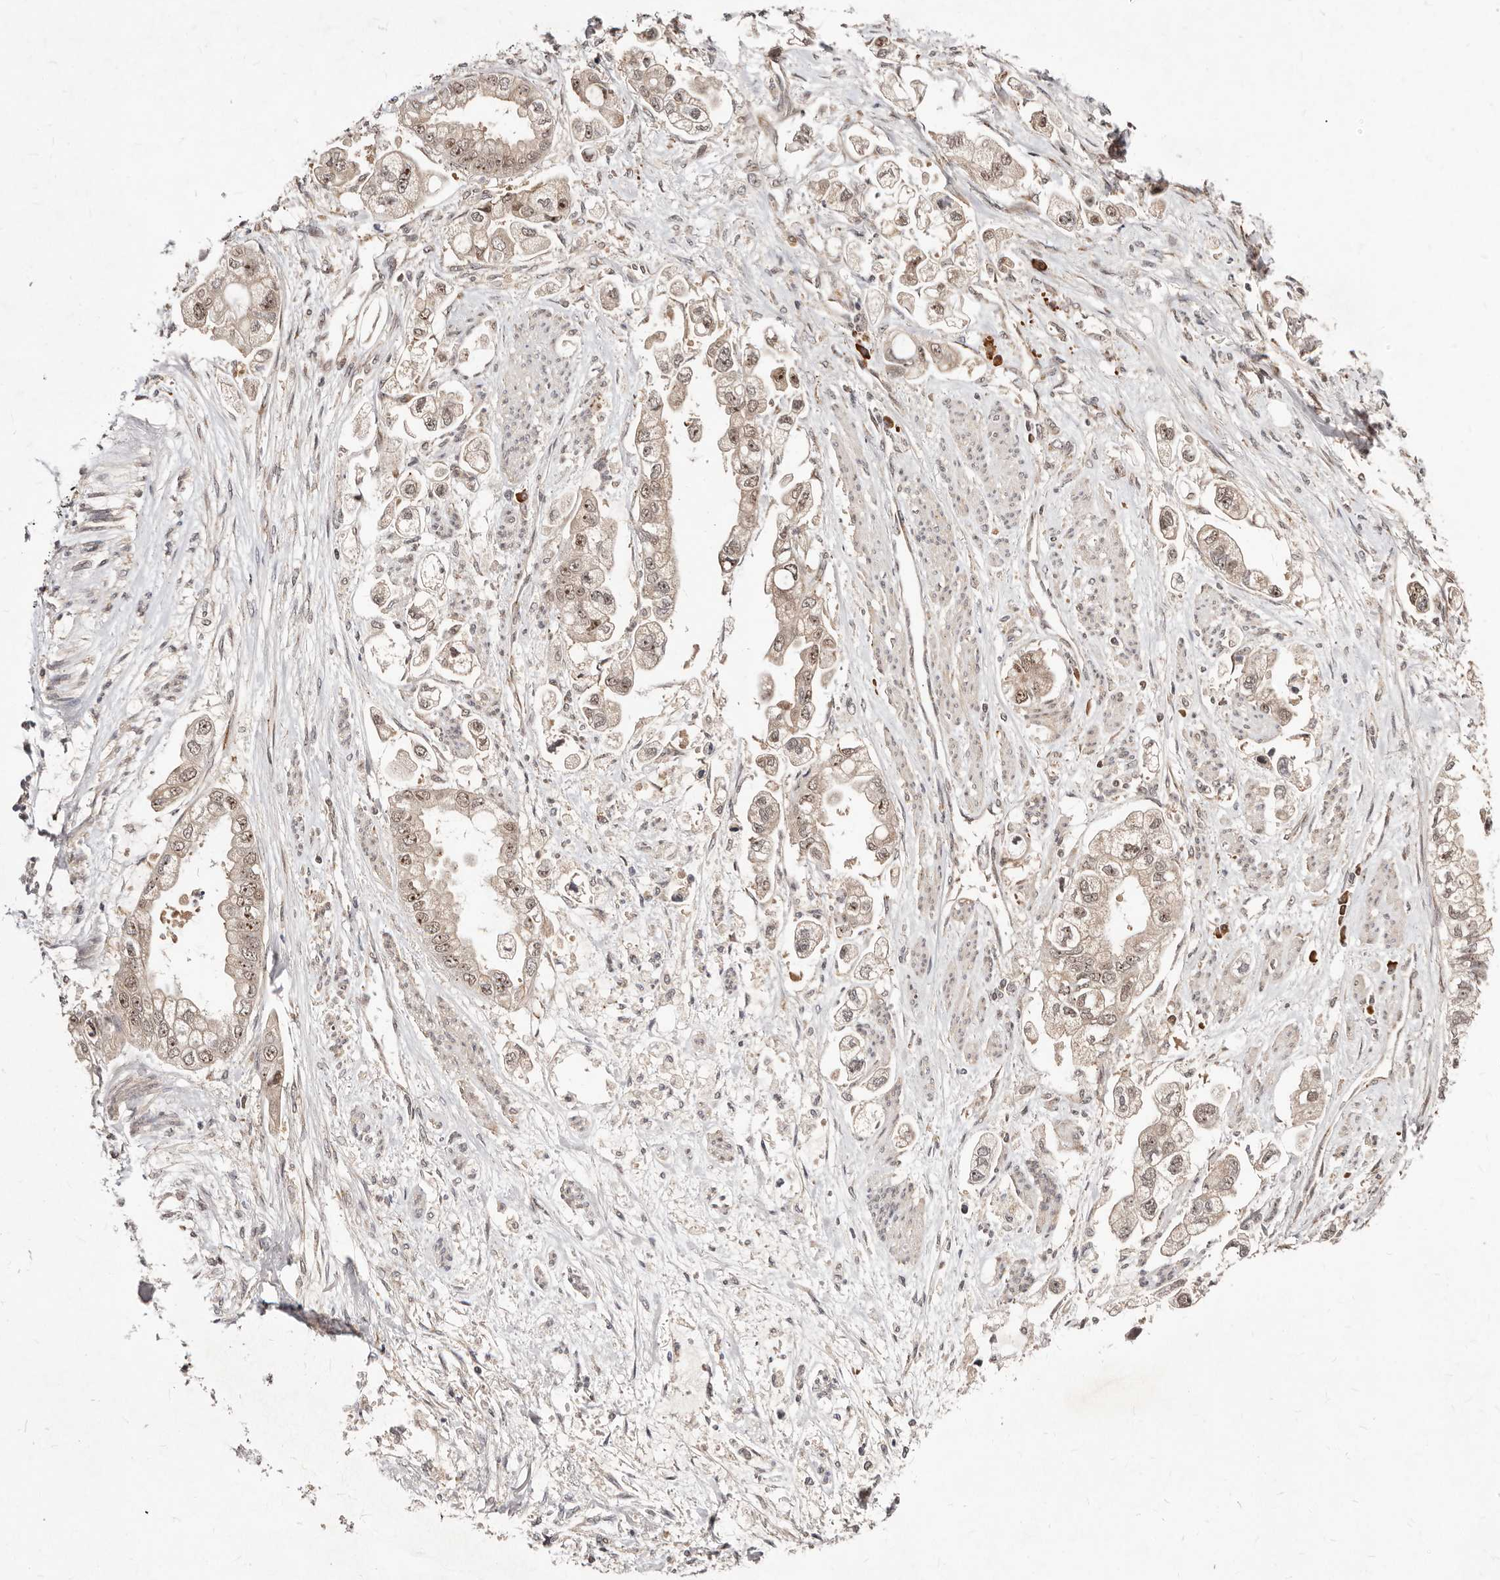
{"staining": {"intensity": "weak", "quantity": "25%-75%", "location": "nuclear"}, "tissue": "stomach cancer", "cell_type": "Tumor cells", "image_type": "cancer", "snomed": [{"axis": "morphology", "description": "Adenocarcinoma, NOS"}, {"axis": "topography", "description": "Stomach"}], "caption": "The immunohistochemical stain labels weak nuclear positivity in tumor cells of stomach cancer (adenocarcinoma) tissue.", "gene": "APOL6", "patient": {"sex": "male", "age": 62}}